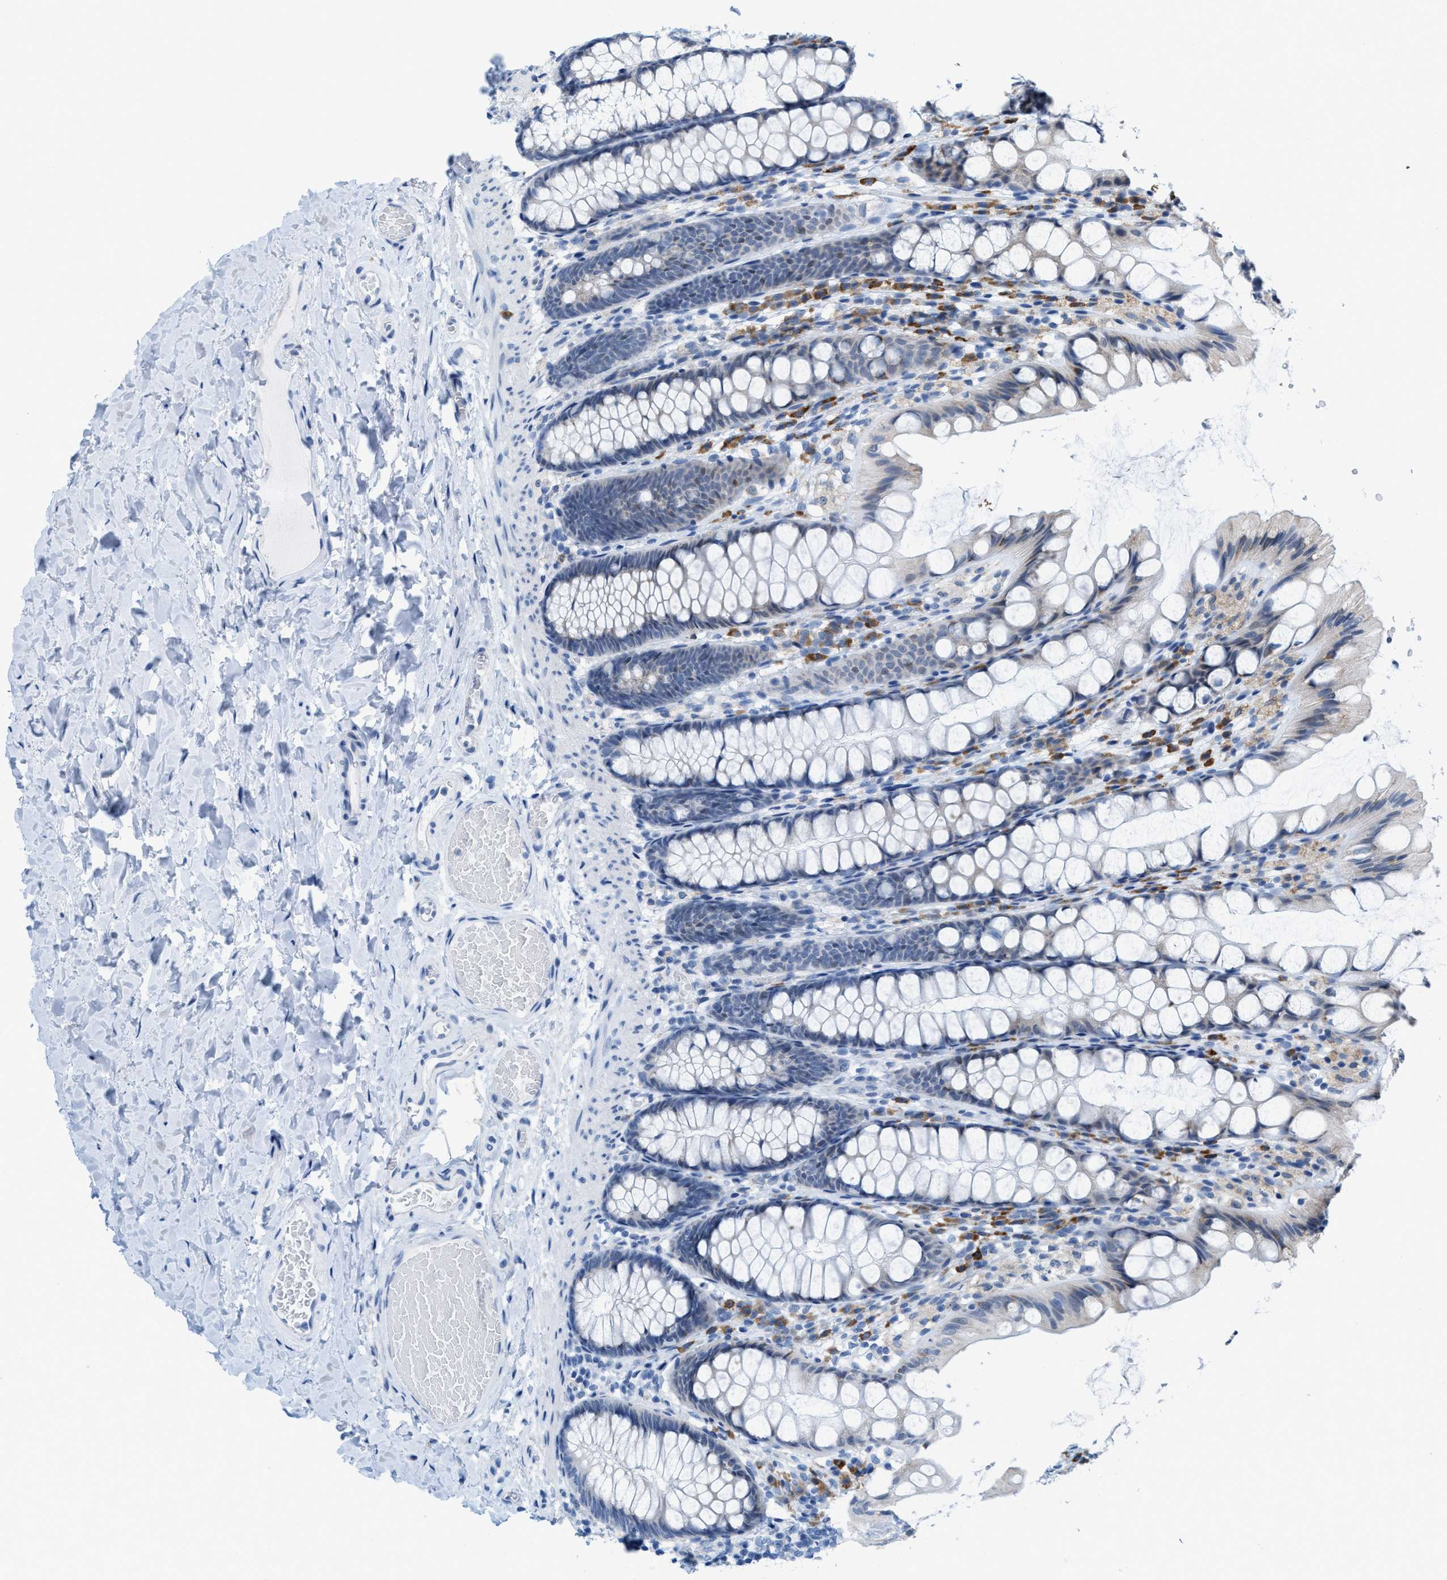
{"staining": {"intensity": "negative", "quantity": "none", "location": "none"}, "tissue": "colon", "cell_type": "Endothelial cells", "image_type": "normal", "snomed": [{"axis": "morphology", "description": "Normal tissue, NOS"}, {"axis": "topography", "description": "Colon"}], "caption": "The immunohistochemistry (IHC) image has no significant staining in endothelial cells of colon.", "gene": "KIFC3", "patient": {"sex": "male", "age": 47}}